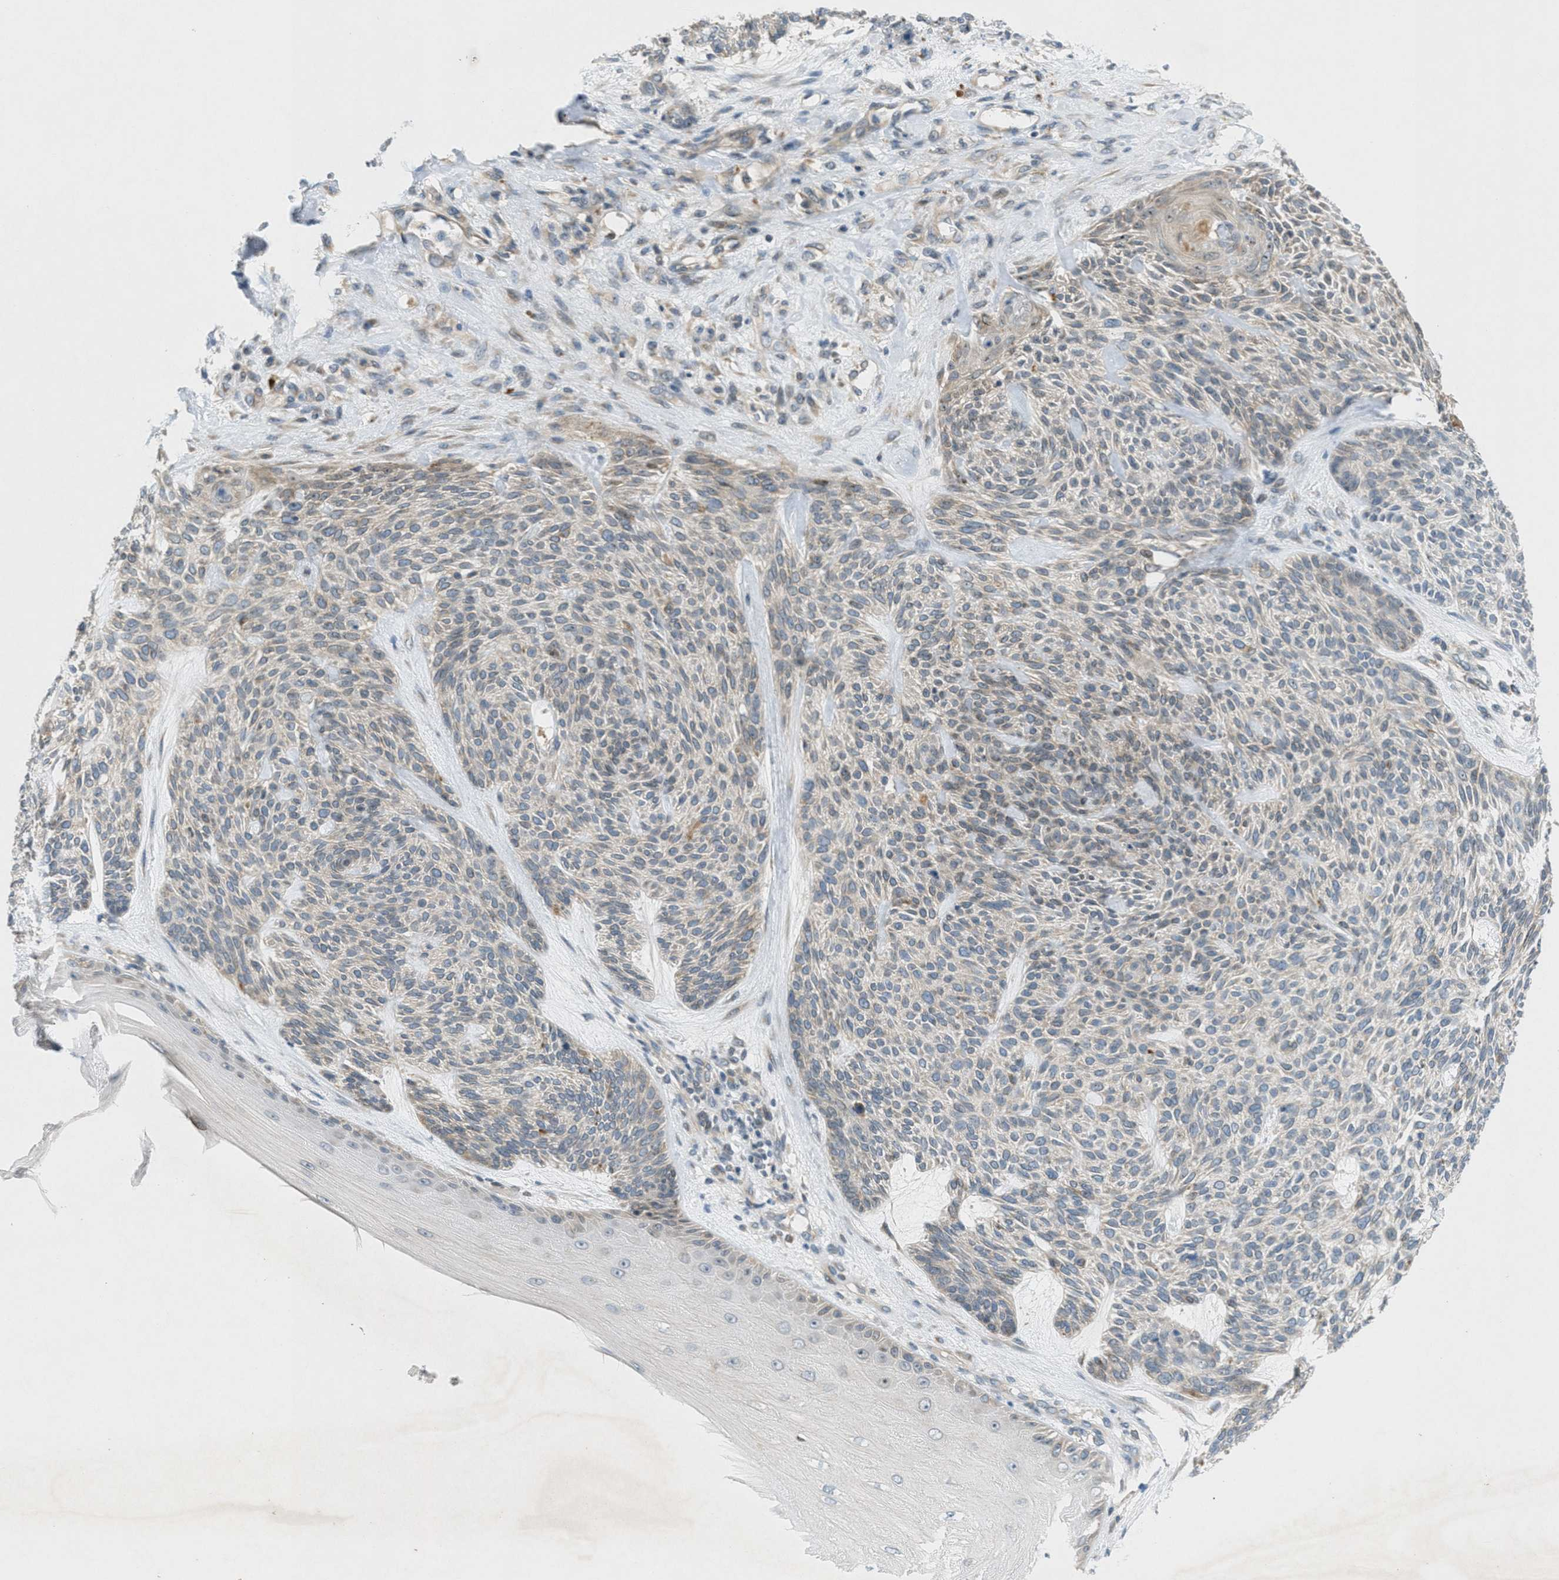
{"staining": {"intensity": "weak", "quantity": "25%-75%", "location": "cytoplasmic/membranous"}, "tissue": "skin cancer", "cell_type": "Tumor cells", "image_type": "cancer", "snomed": [{"axis": "morphology", "description": "Basal cell carcinoma"}, {"axis": "topography", "description": "Skin"}], "caption": "This is a histology image of IHC staining of skin cancer, which shows weak staining in the cytoplasmic/membranous of tumor cells.", "gene": "SIGMAR1", "patient": {"sex": "male", "age": 55}}